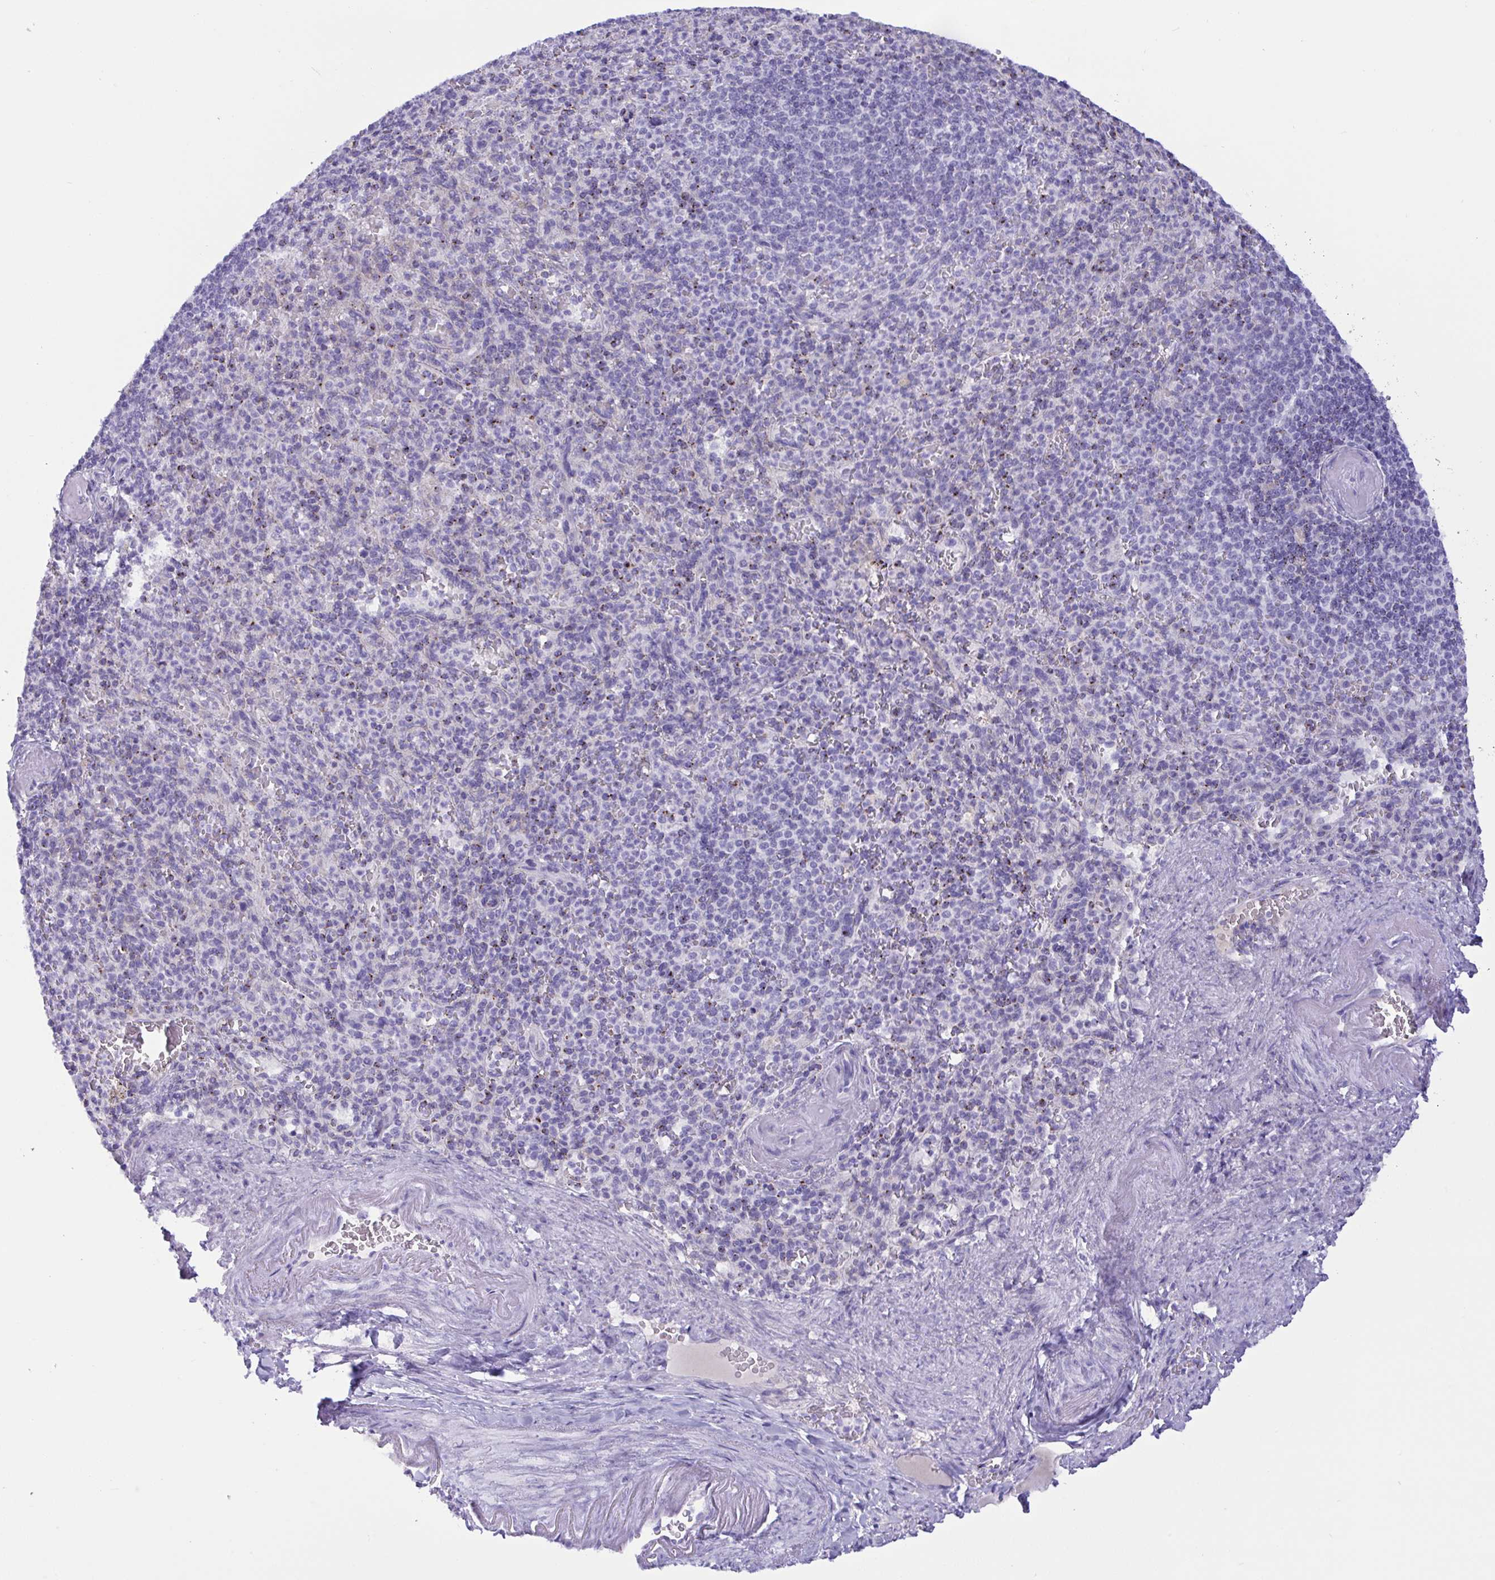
{"staining": {"intensity": "negative", "quantity": "none", "location": "none"}, "tissue": "spleen", "cell_type": "Cells in red pulp", "image_type": "normal", "snomed": [{"axis": "morphology", "description": "Normal tissue, NOS"}, {"axis": "topography", "description": "Spleen"}], "caption": "This is an immunohistochemistry micrograph of normal spleen. There is no positivity in cells in red pulp.", "gene": "SREBF1", "patient": {"sex": "female", "age": 74}}